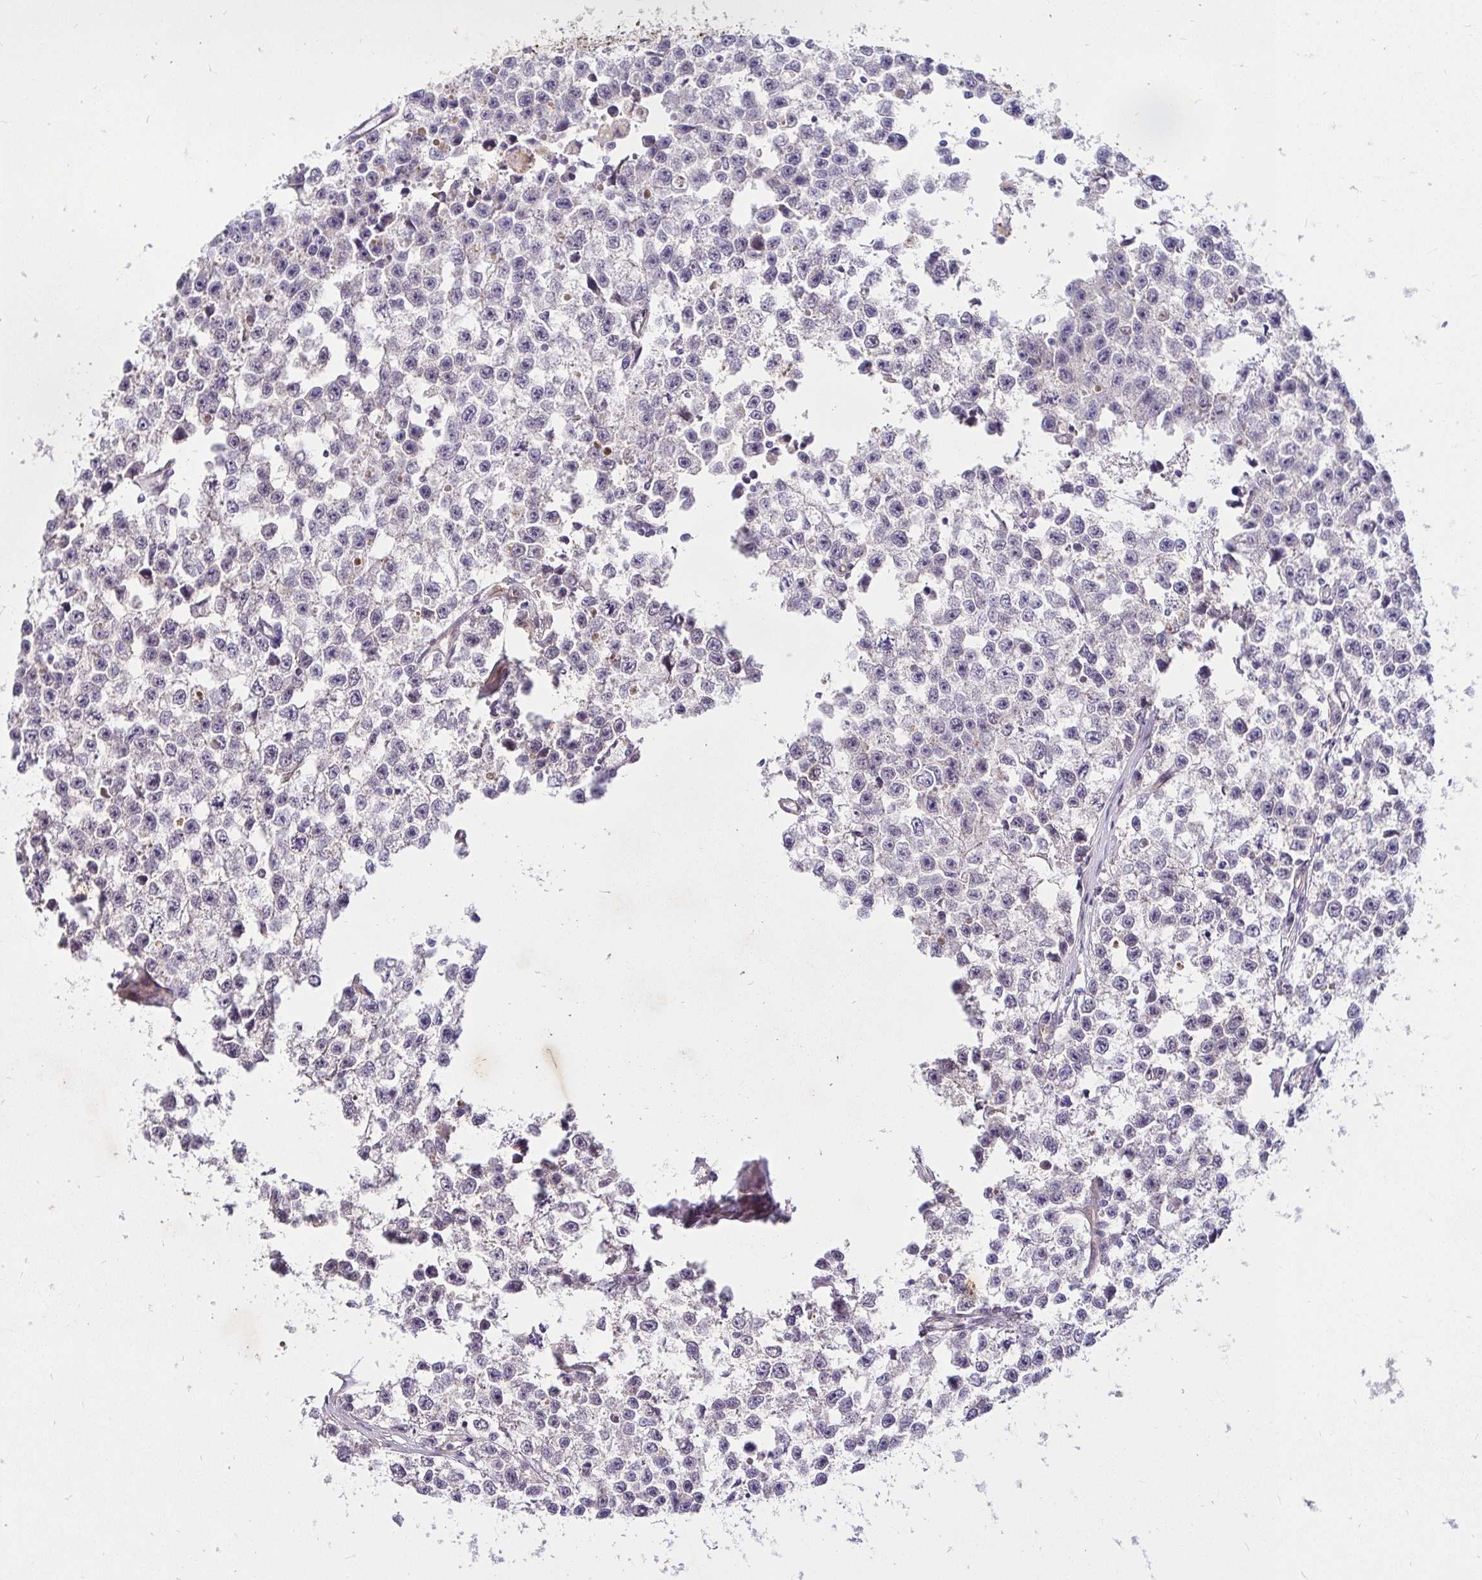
{"staining": {"intensity": "negative", "quantity": "none", "location": "none"}, "tissue": "testis cancer", "cell_type": "Tumor cells", "image_type": "cancer", "snomed": [{"axis": "morphology", "description": "Seminoma, NOS"}, {"axis": "topography", "description": "Testis"}], "caption": "Testis cancer was stained to show a protein in brown. There is no significant expression in tumor cells.", "gene": "YAP1", "patient": {"sex": "male", "age": 26}}